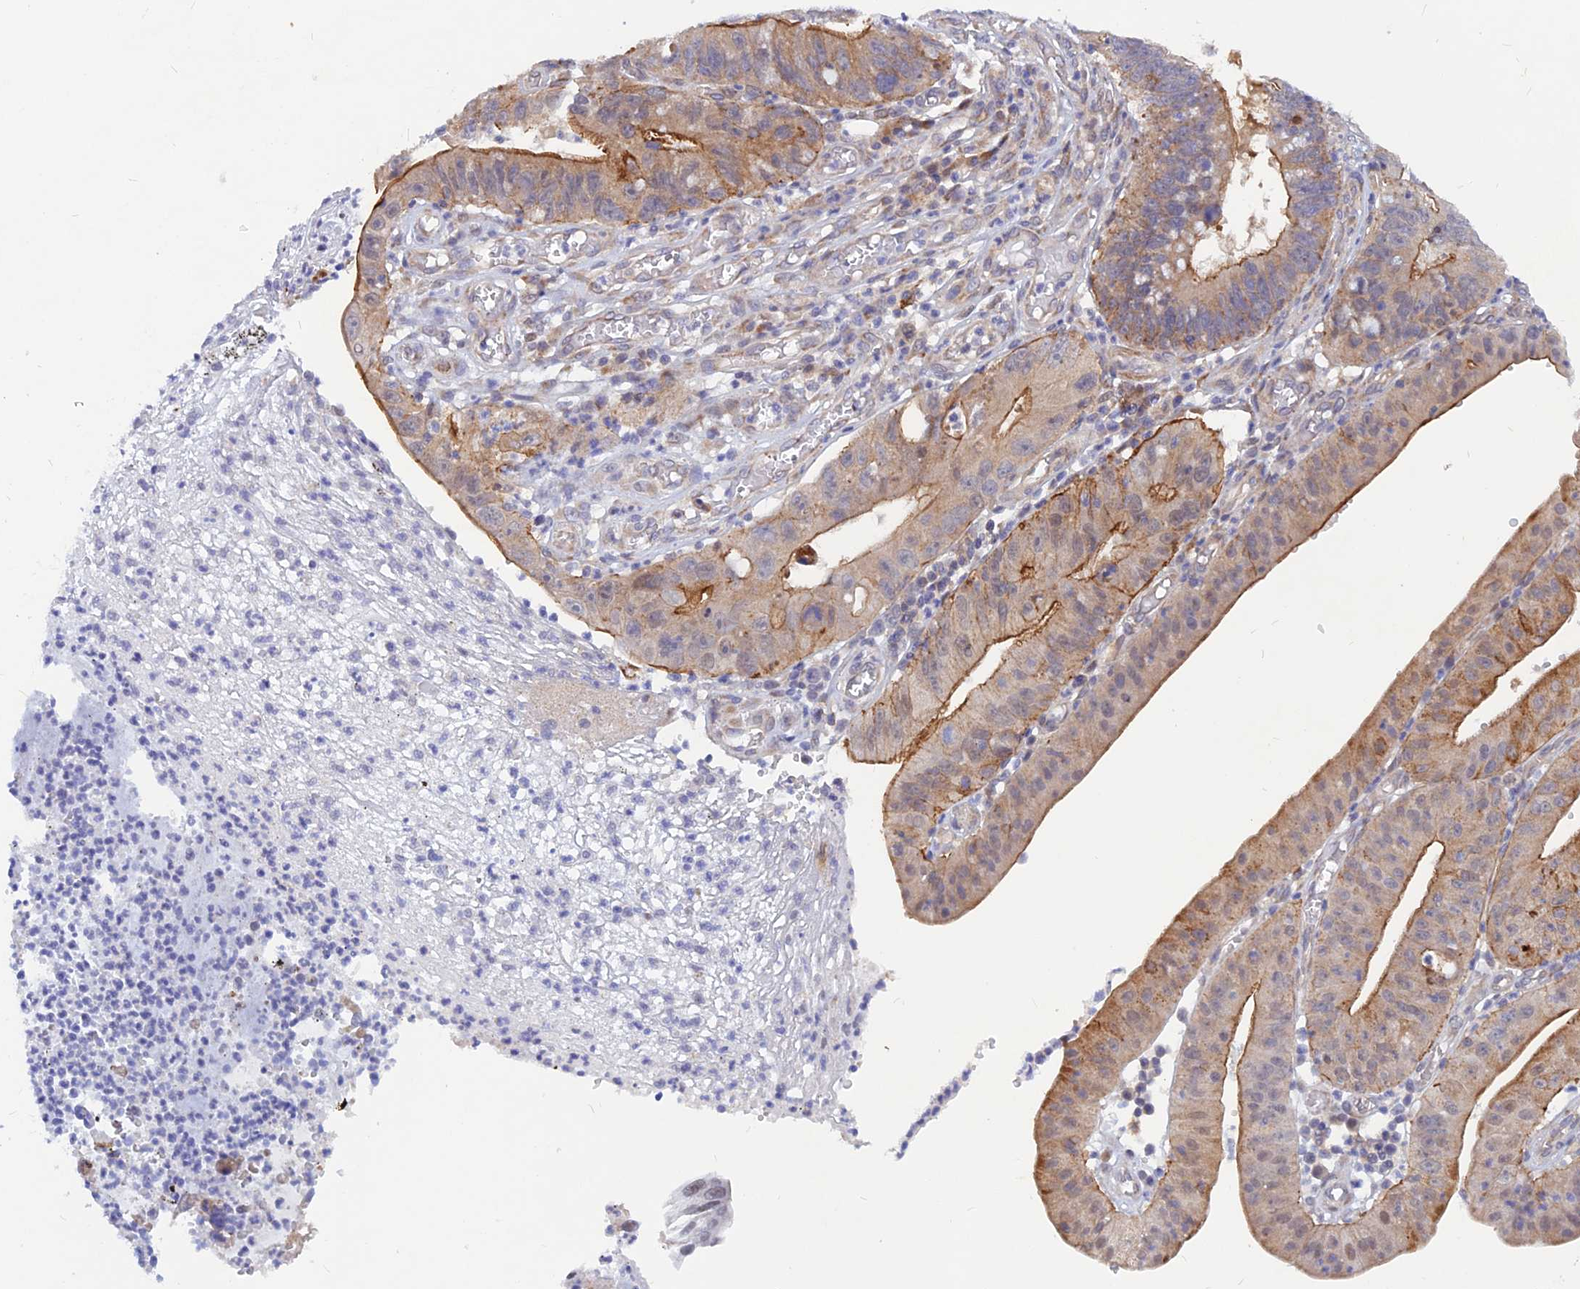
{"staining": {"intensity": "moderate", "quantity": ">75%", "location": "cytoplasmic/membranous"}, "tissue": "stomach cancer", "cell_type": "Tumor cells", "image_type": "cancer", "snomed": [{"axis": "morphology", "description": "Adenocarcinoma, NOS"}, {"axis": "topography", "description": "Stomach"}], "caption": "The image shows a brown stain indicating the presence of a protein in the cytoplasmic/membranous of tumor cells in adenocarcinoma (stomach). (DAB (3,3'-diaminobenzidine) IHC, brown staining for protein, blue staining for nuclei).", "gene": "DNAJC16", "patient": {"sex": "male", "age": 59}}